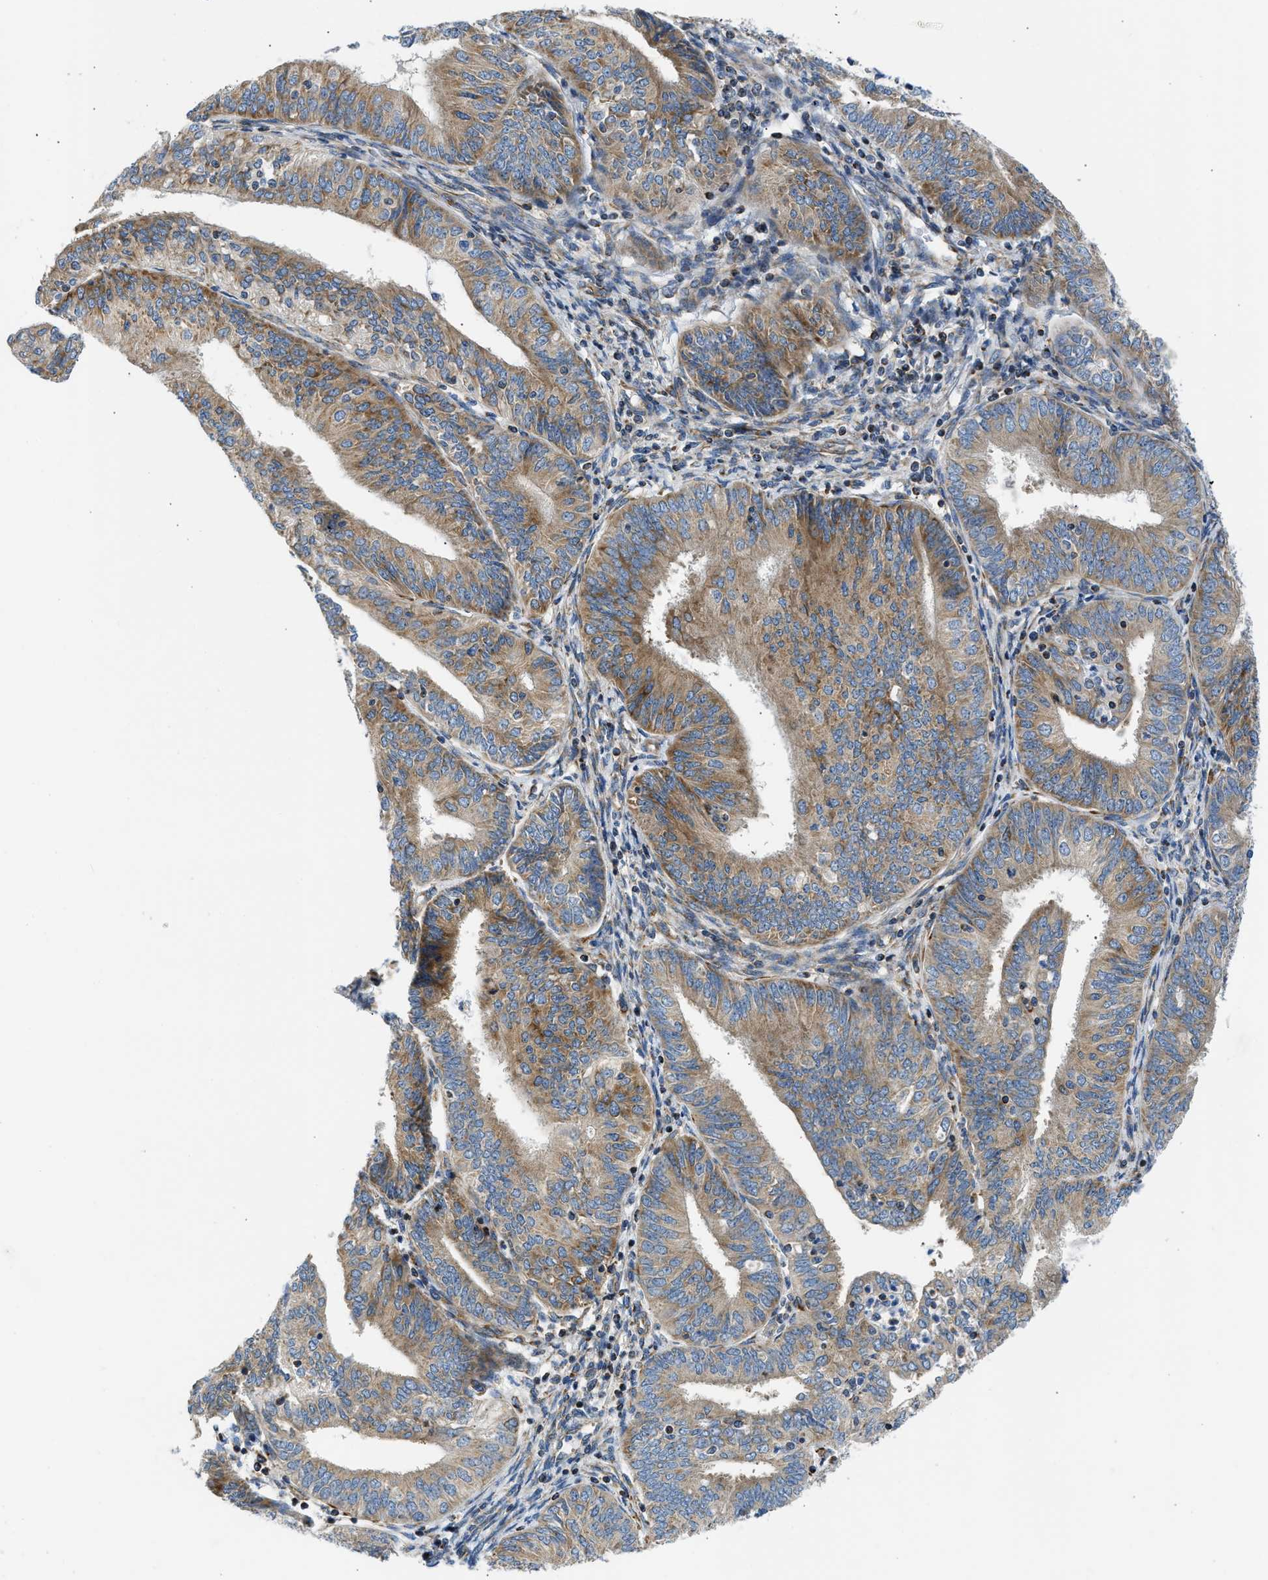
{"staining": {"intensity": "moderate", "quantity": ">75%", "location": "cytoplasmic/membranous"}, "tissue": "endometrial cancer", "cell_type": "Tumor cells", "image_type": "cancer", "snomed": [{"axis": "morphology", "description": "Adenocarcinoma, NOS"}, {"axis": "topography", "description": "Endometrium"}], "caption": "A brown stain shows moderate cytoplasmic/membranous positivity of a protein in endometrial cancer (adenocarcinoma) tumor cells. Nuclei are stained in blue.", "gene": "CAMKK2", "patient": {"sex": "female", "age": 58}}